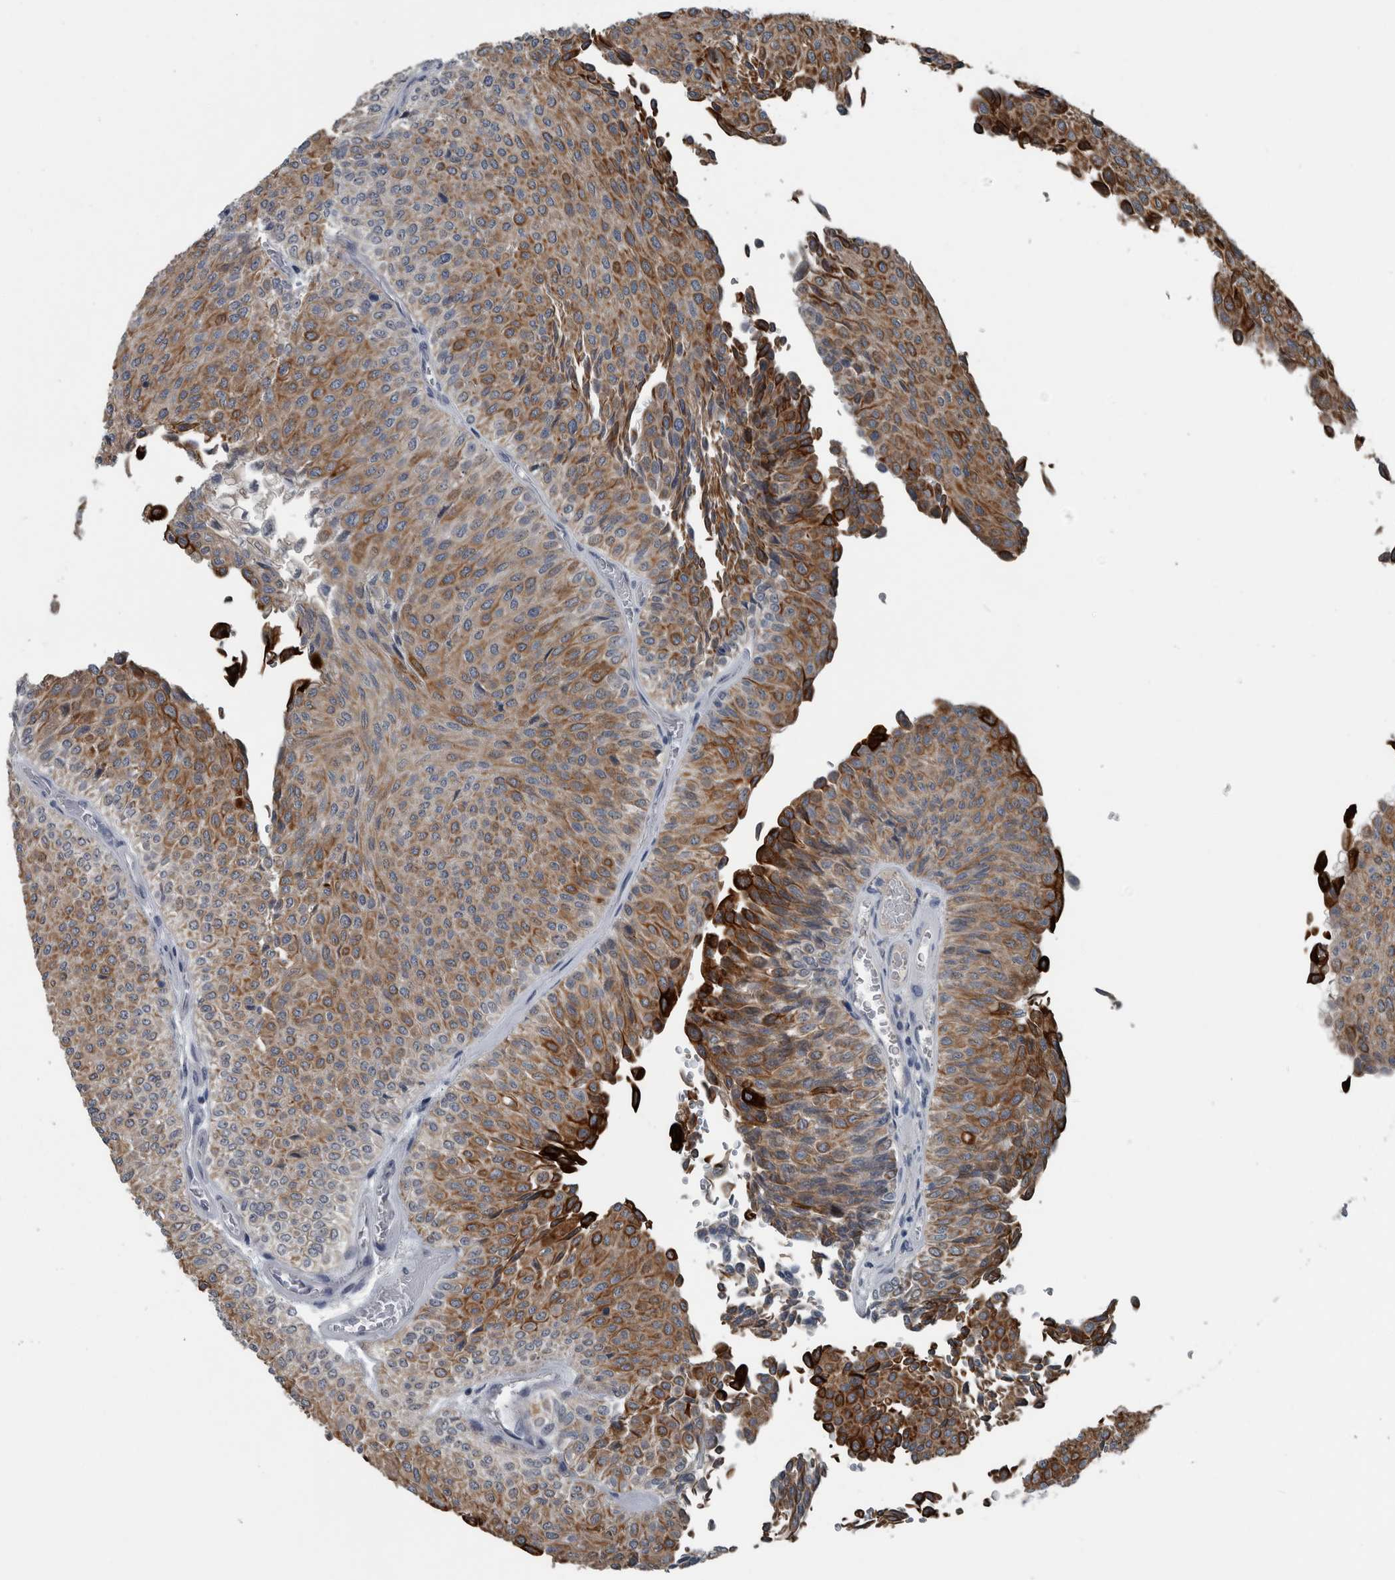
{"staining": {"intensity": "moderate", "quantity": ">75%", "location": "cytoplasmic/membranous"}, "tissue": "urothelial cancer", "cell_type": "Tumor cells", "image_type": "cancer", "snomed": [{"axis": "morphology", "description": "Urothelial carcinoma, Low grade"}, {"axis": "topography", "description": "Urinary bladder"}], "caption": "An immunohistochemistry micrograph of neoplastic tissue is shown. Protein staining in brown labels moderate cytoplasmic/membranous positivity in low-grade urothelial carcinoma within tumor cells.", "gene": "KRT20", "patient": {"sex": "male", "age": 78}}